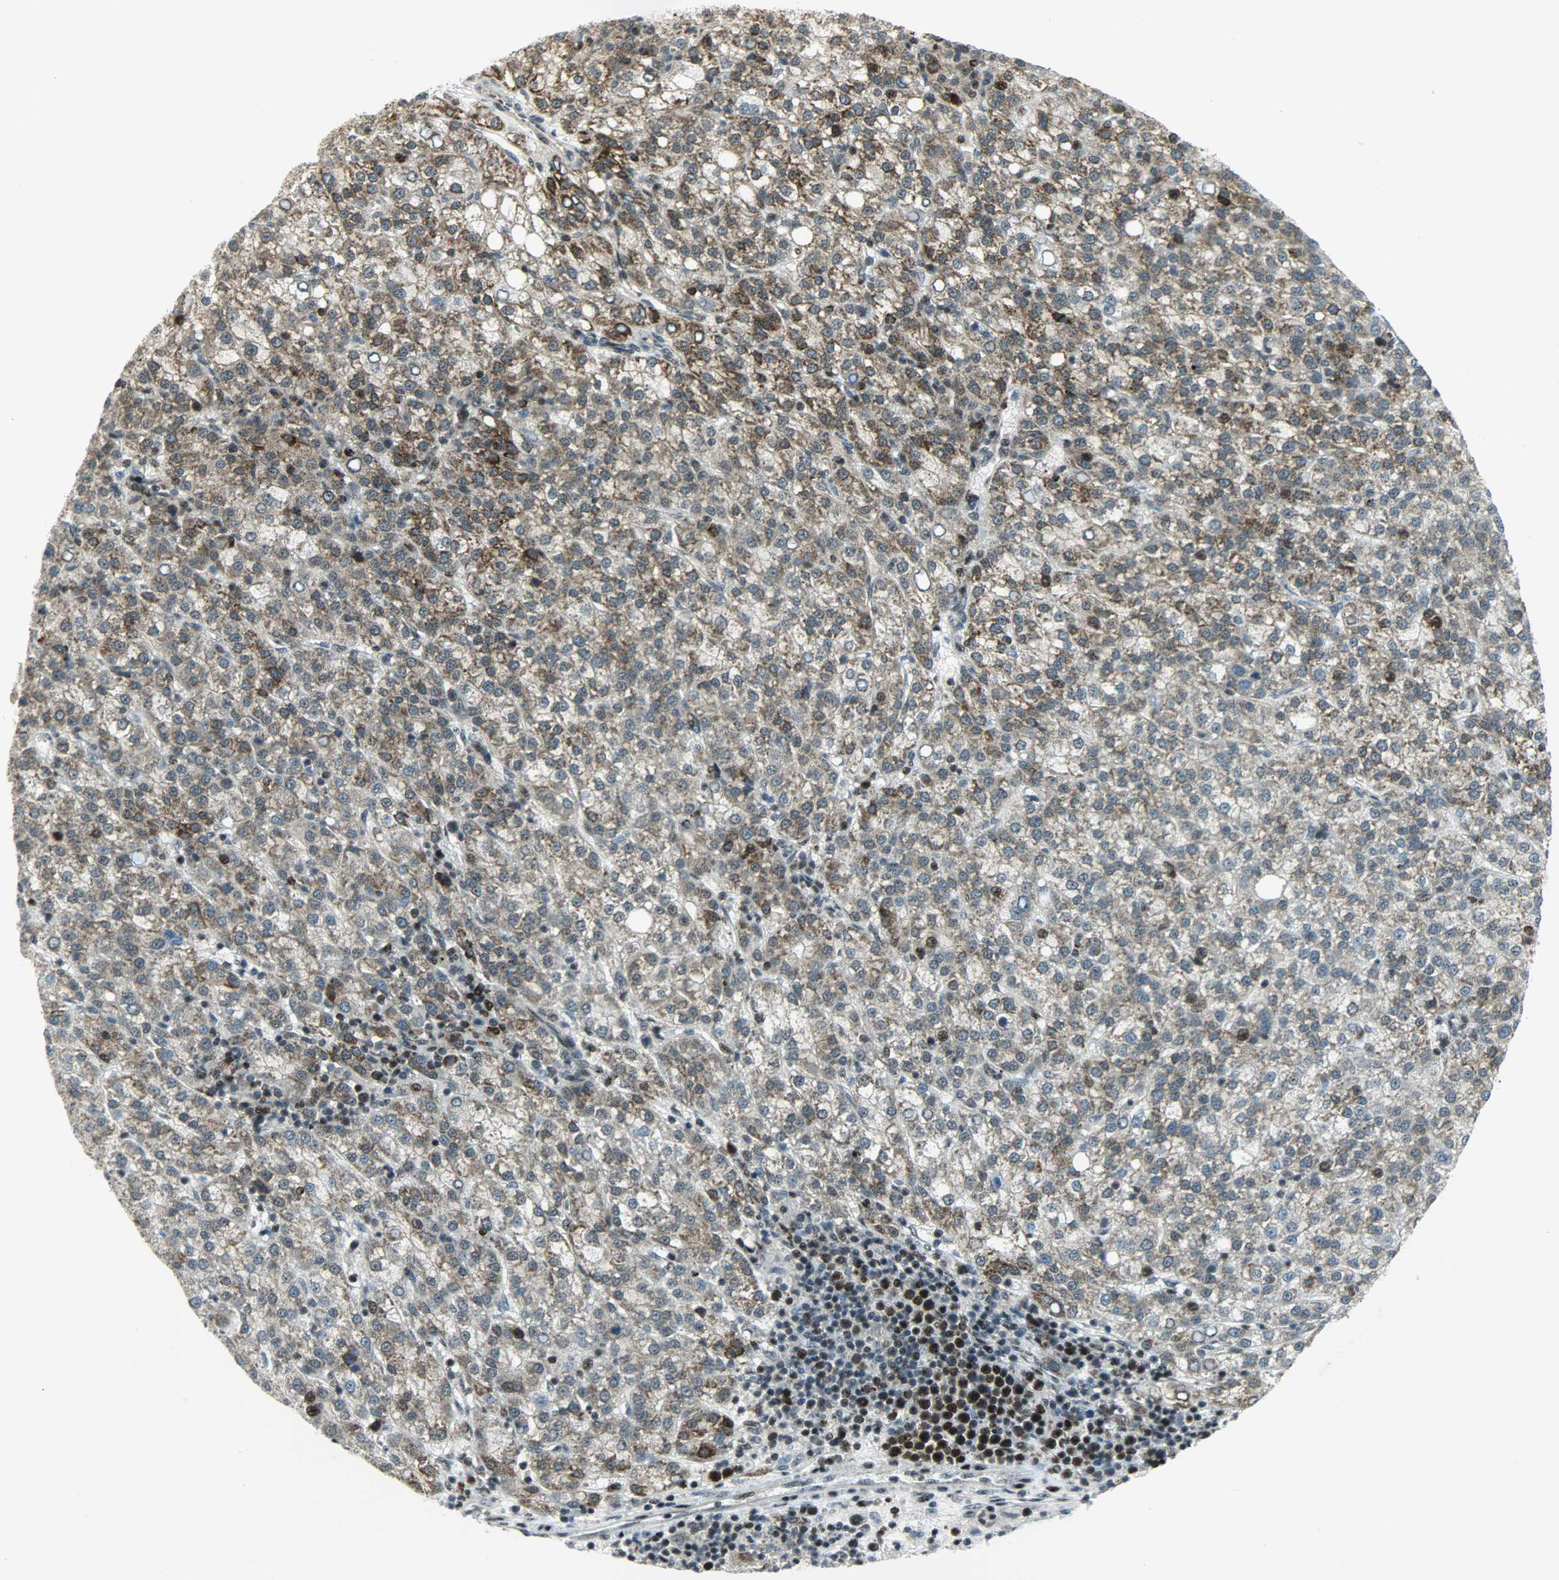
{"staining": {"intensity": "moderate", "quantity": "25%-75%", "location": "cytoplasmic/membranous"}, "tissue": "liver cancer", "cell_type": "Tumor cells", "image_type": "cancer", "snomed": [{"axis": "morphology", "description": "Carcinoma, Hepatocellular, NOS"}, {"axis": "topography", "description": "Liver"}], "caption": "Protein expression analysis of hepatocellular carcinoma (liver) exhibits moderate cytoplasmic/membranous staining in approximately 25%-75% of tumor cells.", "gene": "IL15", "patient": {"sex": "female", "age": 58}}